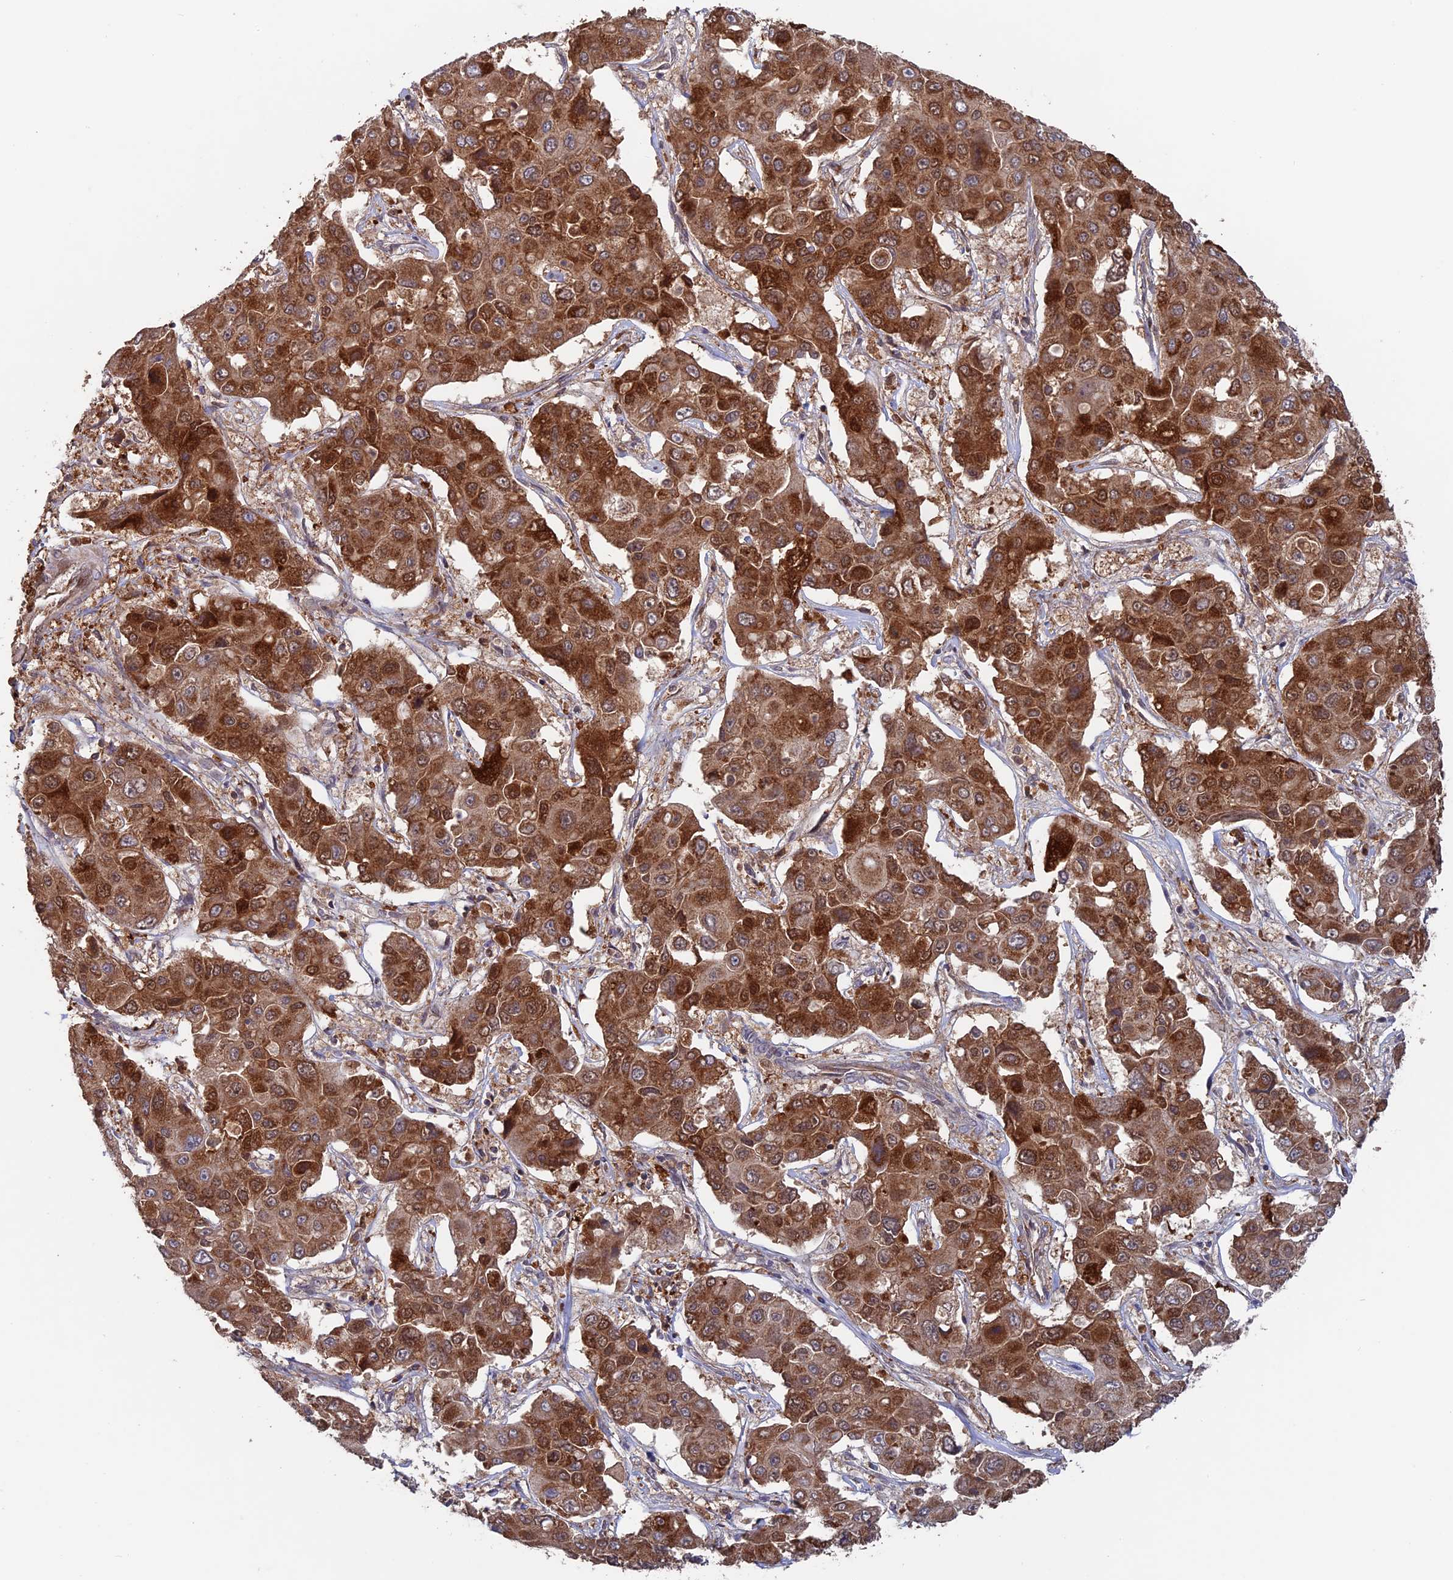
{"staining": {"intensity": "strong", "quantity": ">75%", "location": "cytoplasmic/membranous"}, "tissue": "liver cancer", "cell_type": "Tumor cells", "image_type": "cancer", "snomed": [{"axis": "morphology", "description": "Cholangiocarcinoma"}, {"axis": "topography", "description": "Liver"}], "caption": "This photomicrograph reveals immunohistochemistry (IHC) staining of liver cholangiocarcinoma, with high strong cytoplasmic/membranous positivity in approximately >75% of tumor cells.", "gene": "DTYMK", "patient": {"sex": "male", "age": 67}}